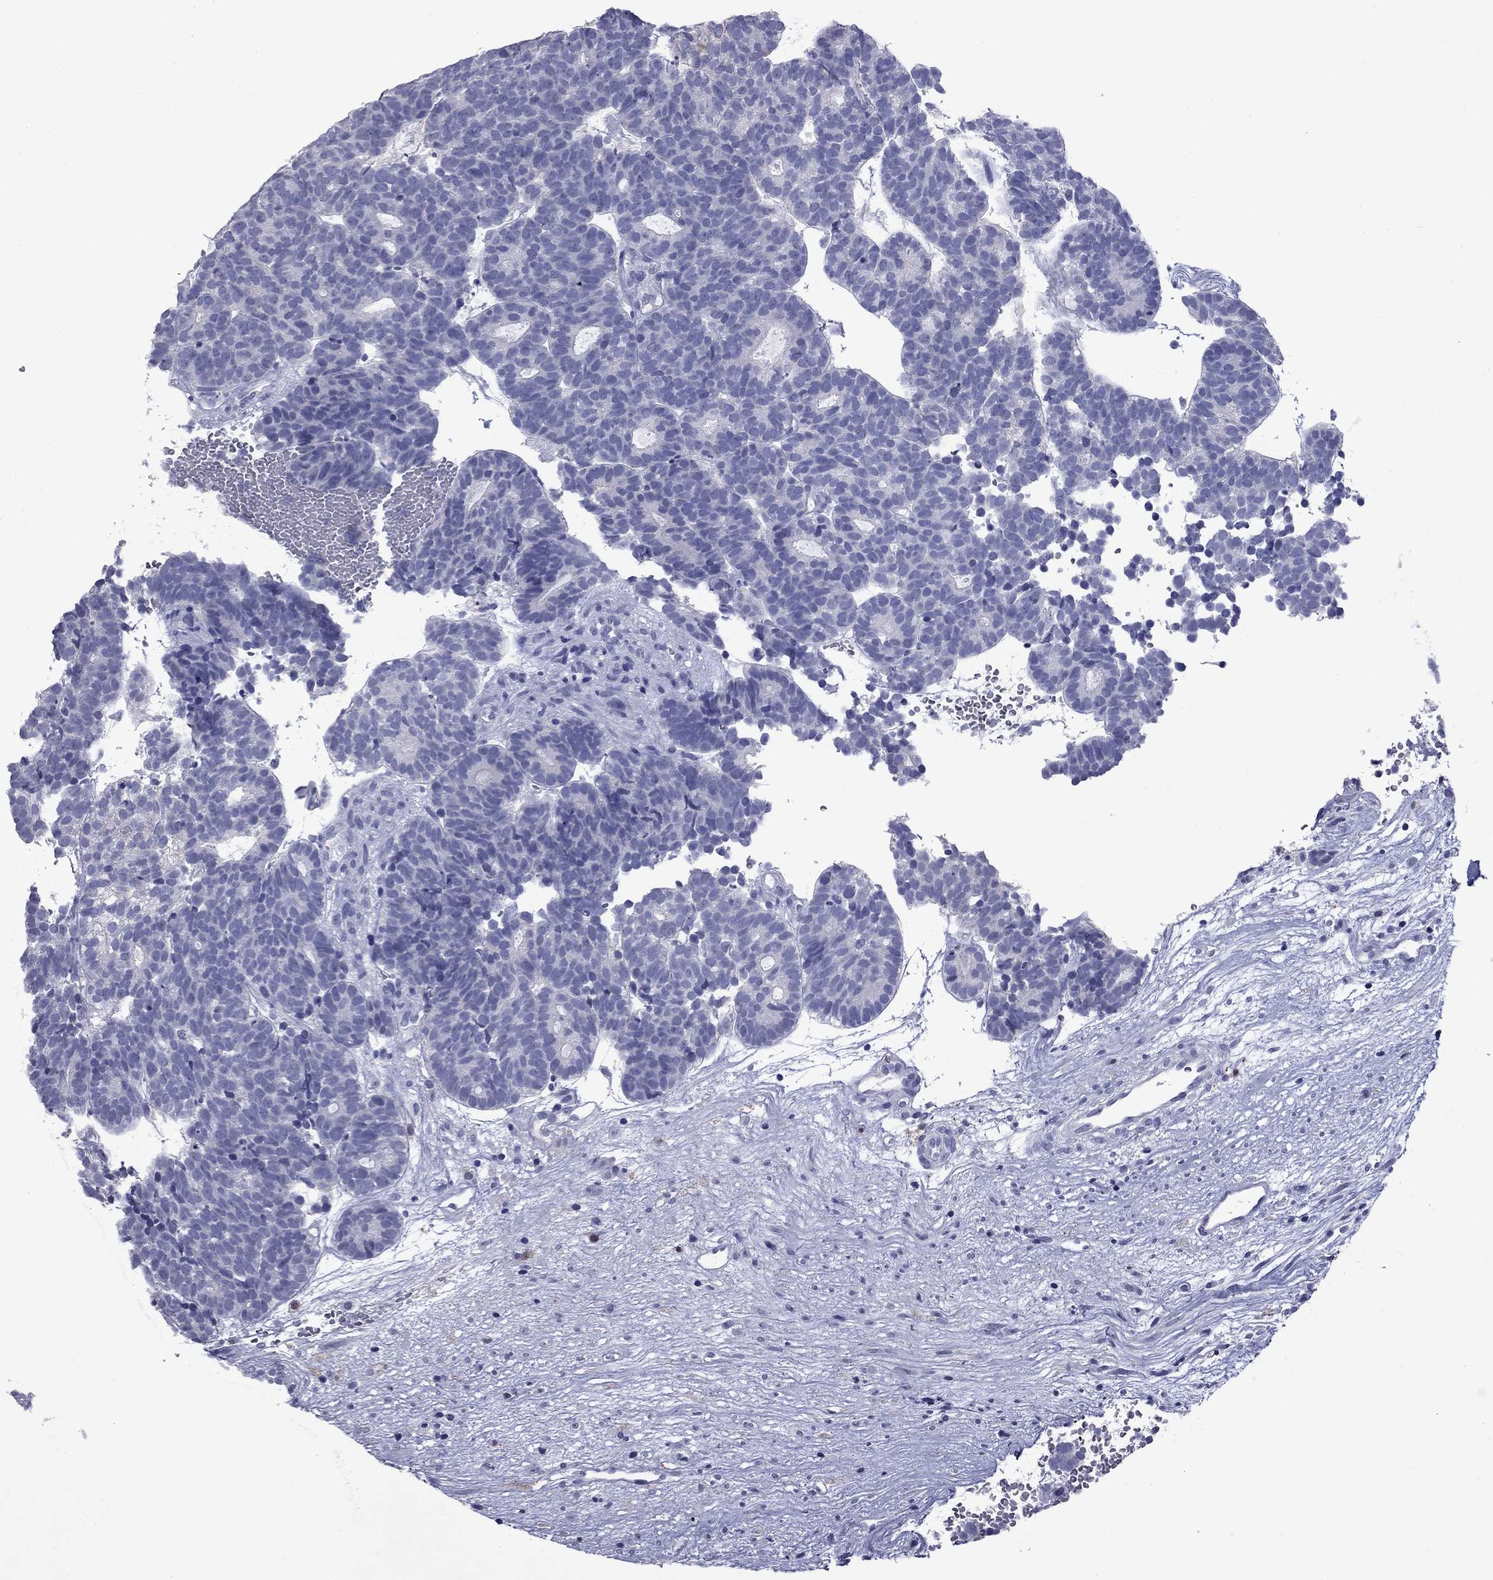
{"staining": {"intensity": "negative", "quantity": "none", "location": "none"}, "tissue": "head and neck cancer", "cell_type": "Tumor cells", "image_type": "cancer", "snomed": [{"axis": "morphology", "description": "Adenocarcinoma, NOS"}, {"axis": "topography", "description": "Head-Neck"}], "caption": "Immunohistochemistry micrograph of human head and neck adenocarcinoma stained for a protein (brown), which reveals no staining in tumor cells.", "gene": "CFAP119", "patient": {"sex": "female", "age": 81}}